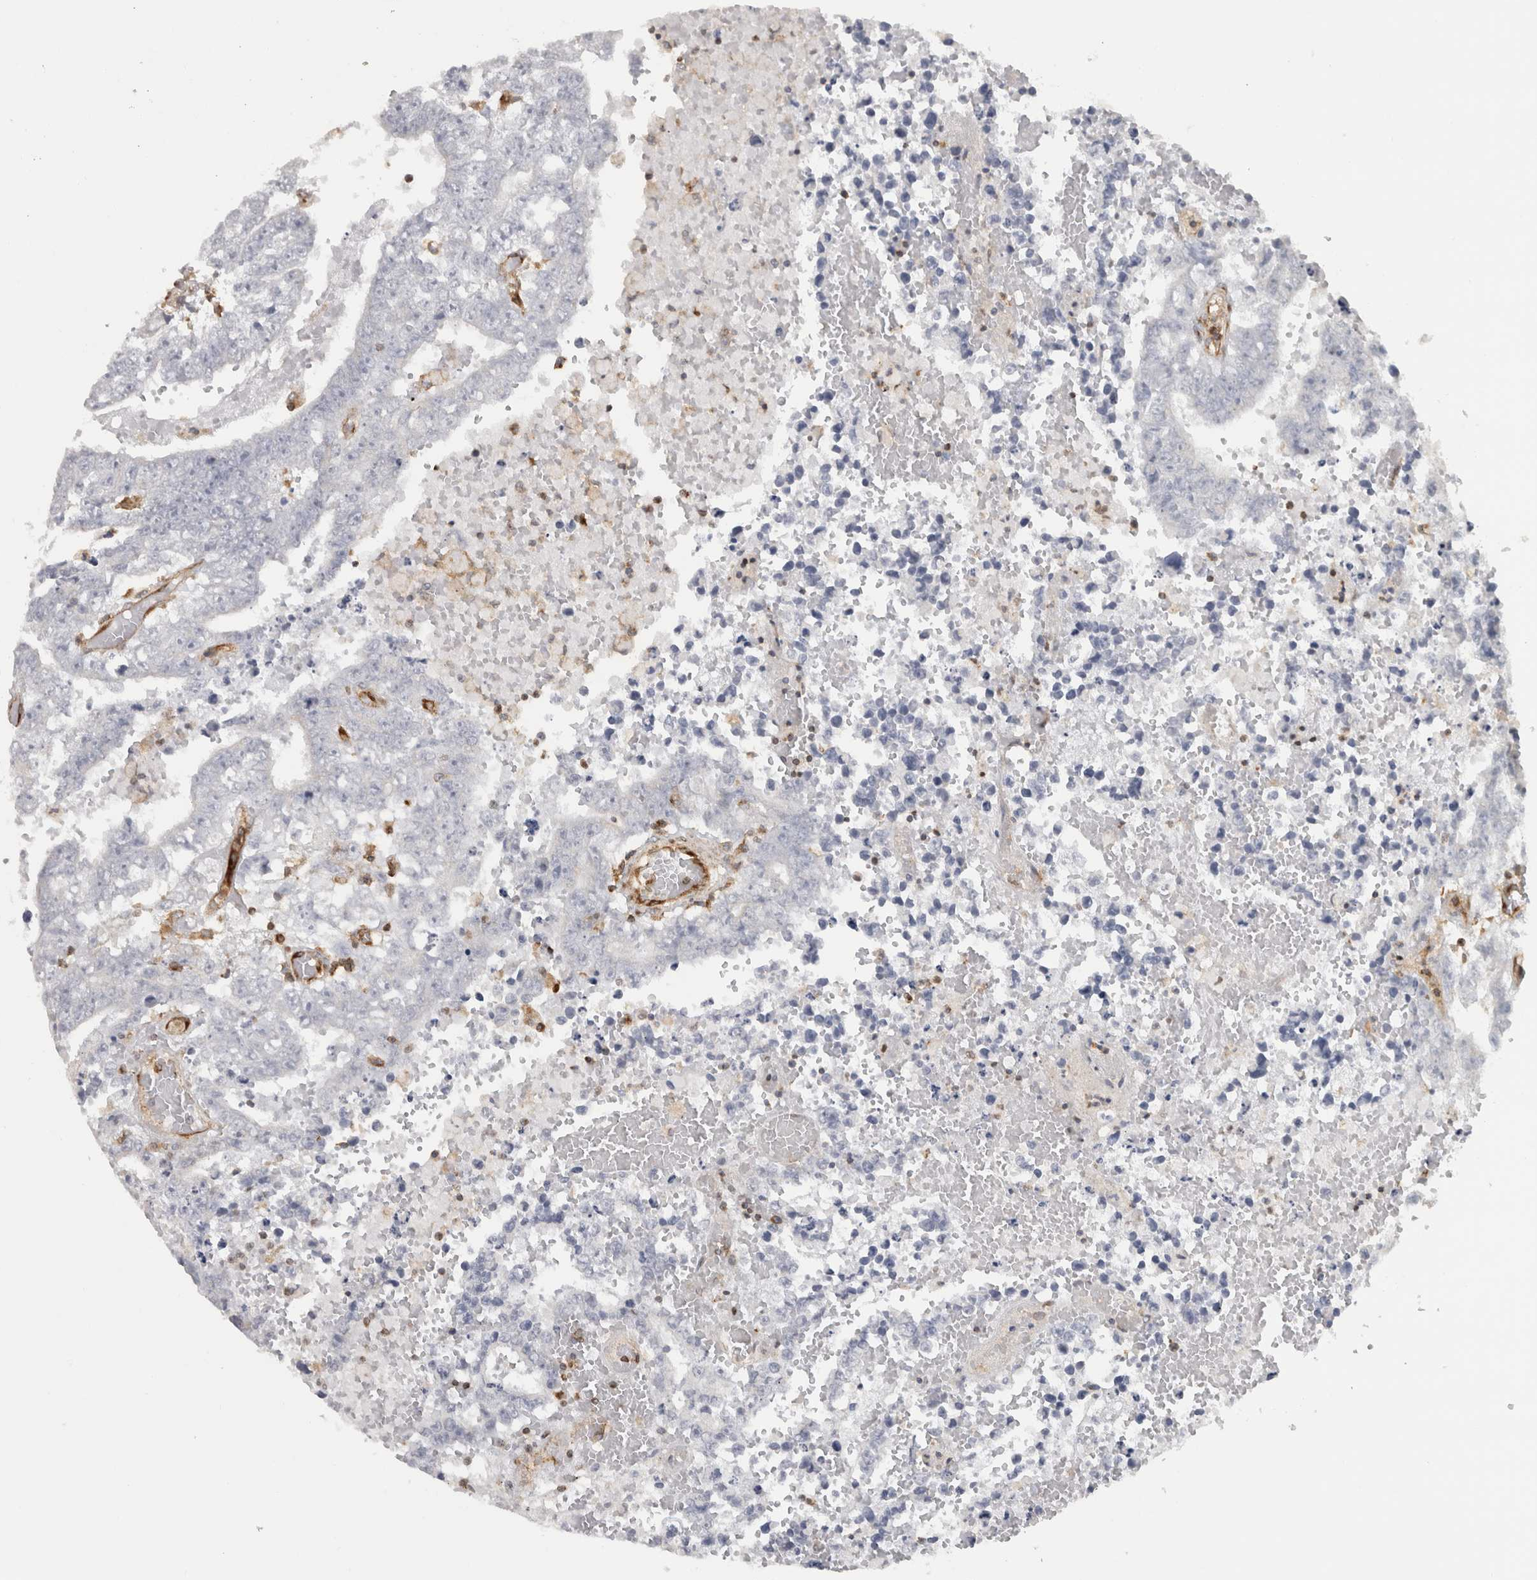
{"staining": {"intensity": "negative", "quantity": "none", "location": "none"}, "tissue": "testis cancer", "cell_type": "Tumor cells", "image_type": "cancer", "snomed": [{"axis": "morphology", "description": "Carcinoma, Embryonal, NOS"}, {"axis": "topography", "description": "Testis"}], "caption": "Immunohistochemistry micrograph of neoplastic tissue: human testis cancer (embryonal carcinoma) stained with DAB displays no significant protein staining in tumor cells.", "gene": "HLA-E", "patient": {"sex": "male", "age": 25}}